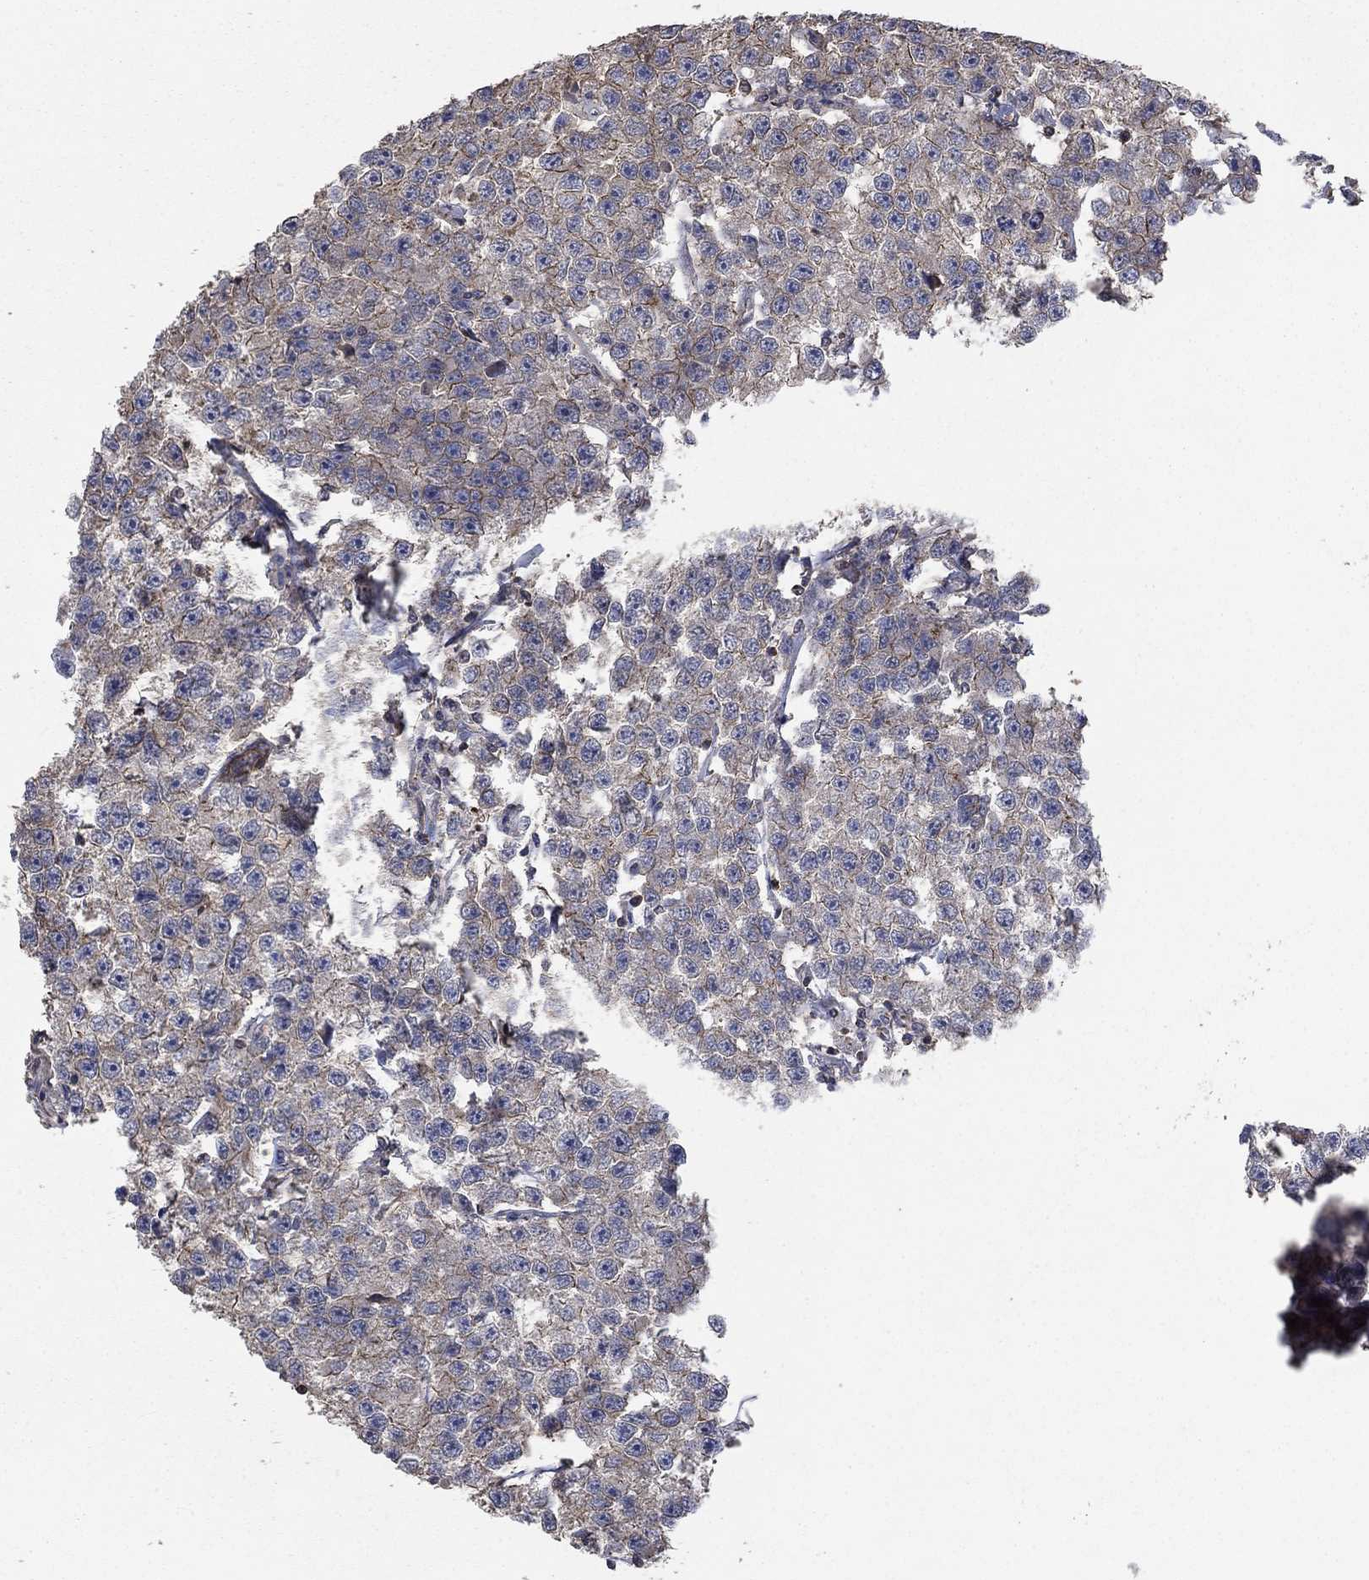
{"staining": {"intensity": "weak", "quantity": "<25%", "location": "cytoplasmic/membranous"}, "tissue": "testis cancer", "cell_type": "Tumor cells", "image_type": "cancer", "snomed": [{"axis": "morphology", "description": "Seminoma, NOS"}, {"axis": "topography", "description": "Testis"}], "caption": "Tumor cells are negative for brown protein staining in testis seminoma.", "gene": "PDE3A", "patient": {"sex": "male", "age": 59}}